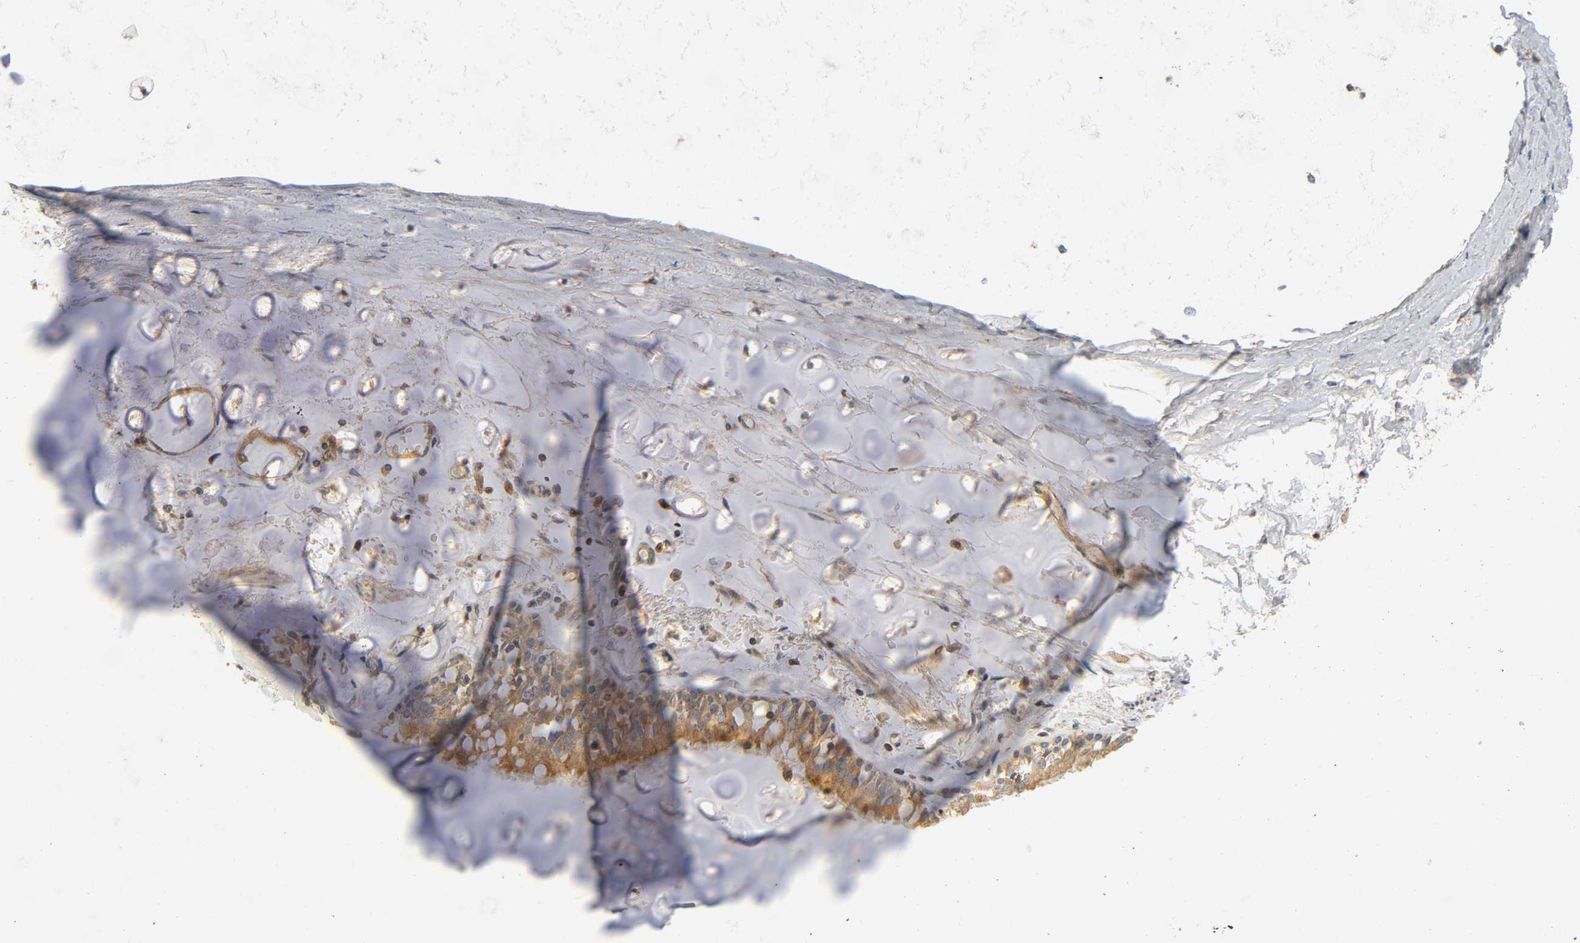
{"staining": {"intensity": "moderate", "quantity": ">75%", "location": "cytoplasmic/membranous"}, "tissue": "bronchus", "cell_type": "Respiratory epithelial cells", "image_type": "normal", "snomed": [{"axis": "morphology", "description": "Normal tissue, NOS"}, {"axis": "topography", "description": "Bronchus"}, {"axis": "topography", "description": "Lung"}], "caption": "Immunohistochemistry micrograph of benign human bronchus stained for a protein (brown), which shows medium levels of moderate cytoplasmic/membranous staining in approximately >75% of respiratory epithelial cells.", "gene": "IKBKB", "patient": {"sex": "female", "age": 56}}